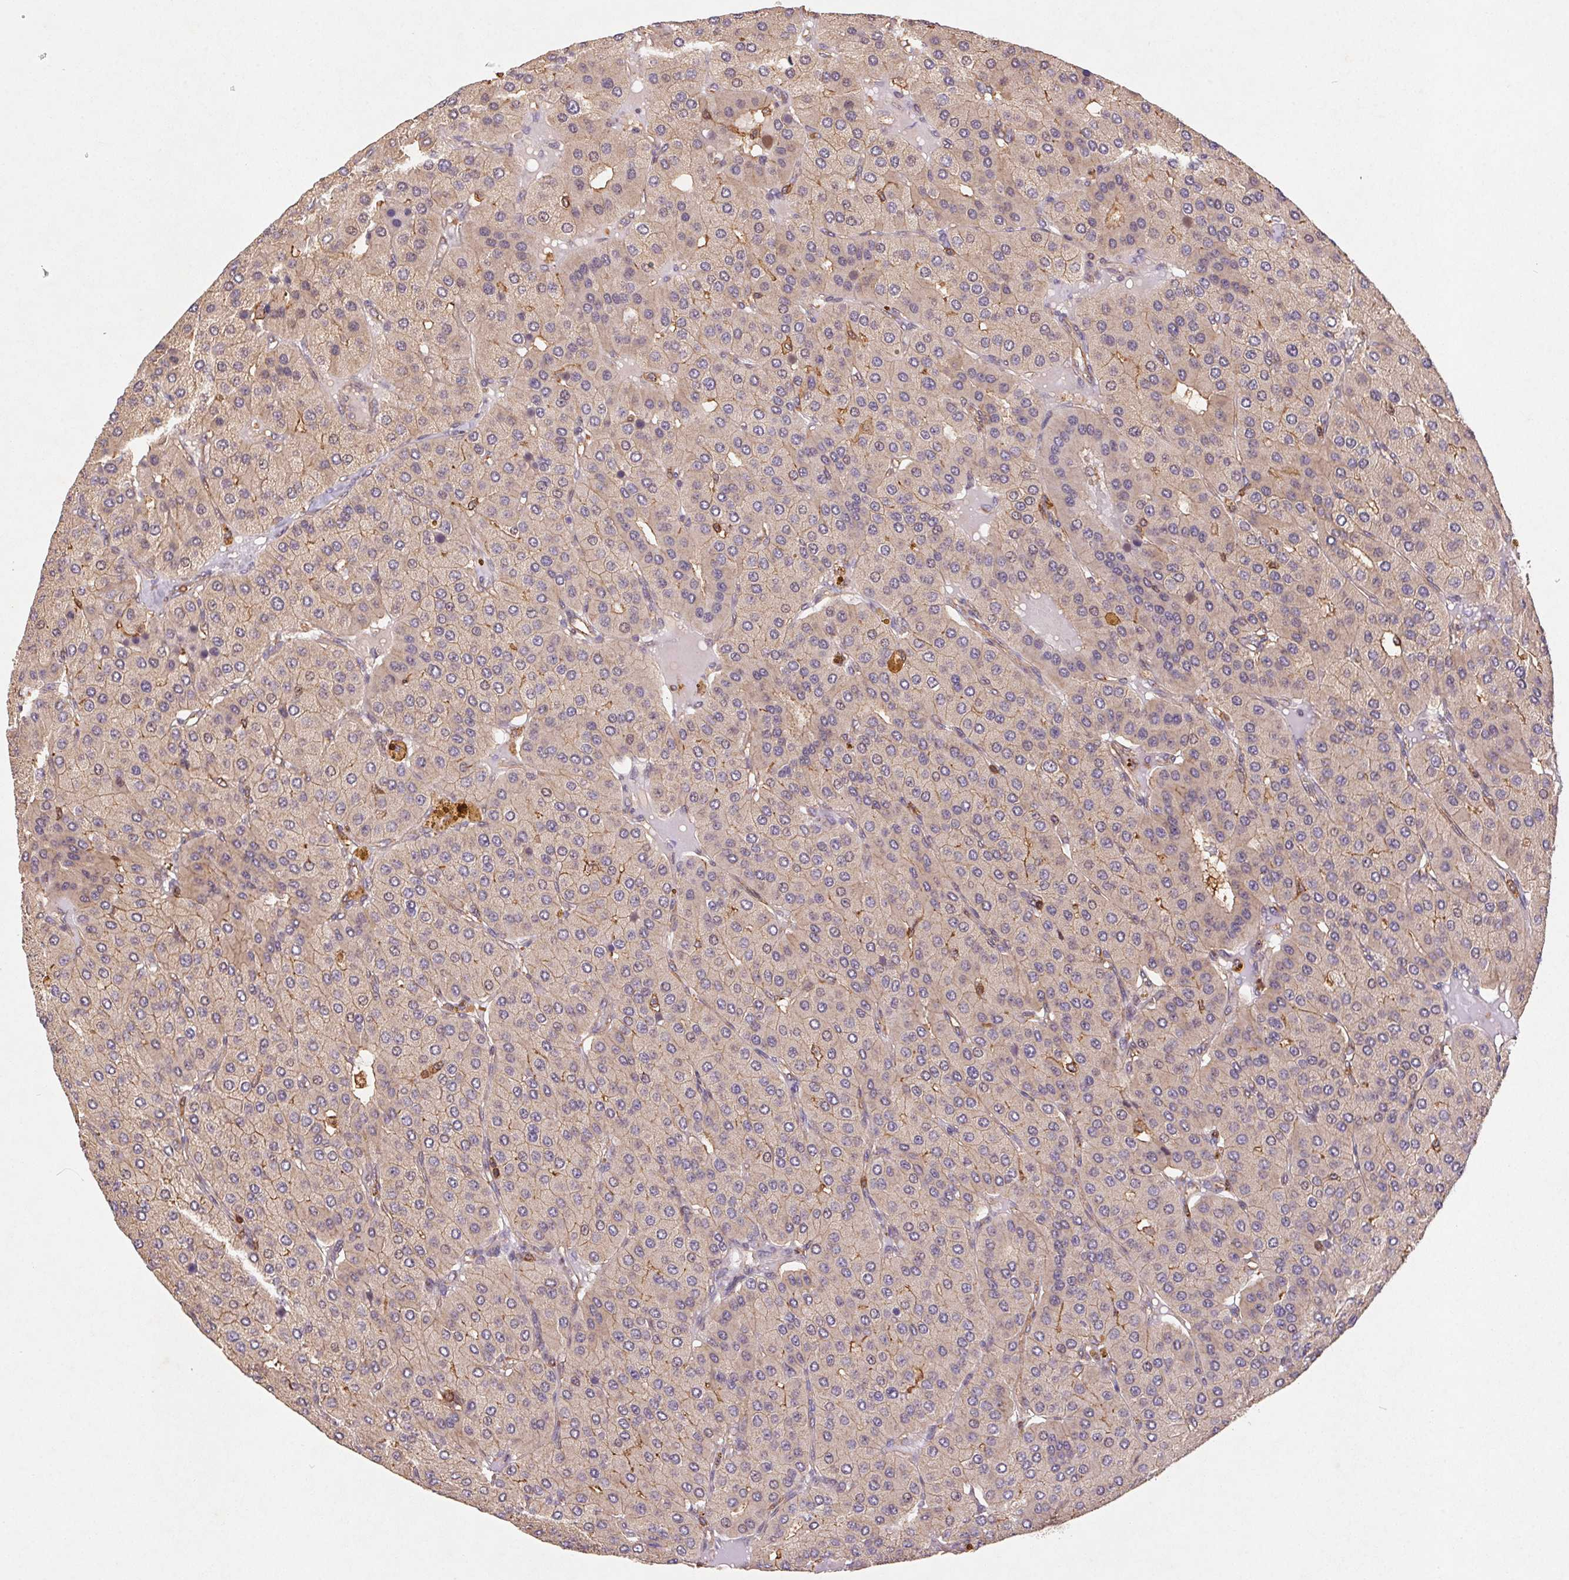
{"staining": {"intensity": "weak", "quantity": "<25%", "location": "cytoplasmic/membranous"}, "tissue": "parathyroid gland", "cell_type": "Glandular cells", "image_type": "normal", "snomed": [{"axis": "morphology", "description": "Normal tissue, NOS"}, {"axis": "morphology", "description": "Adenoma, NOS"}, {"axis": "topography", "description": "Parathyroid gland"}], "caption": "Immunohistochemistry (IHC) photomicrograph of unremarkable human parathyroid gland stained for a protein (brown), which demonstrates no positivity in glandular cells. (Immunohistochemistry (IHC), brightfield microscopy, high magnification).", "gene": "ATG10", "patient": {"sex": "female", "age": 86}}